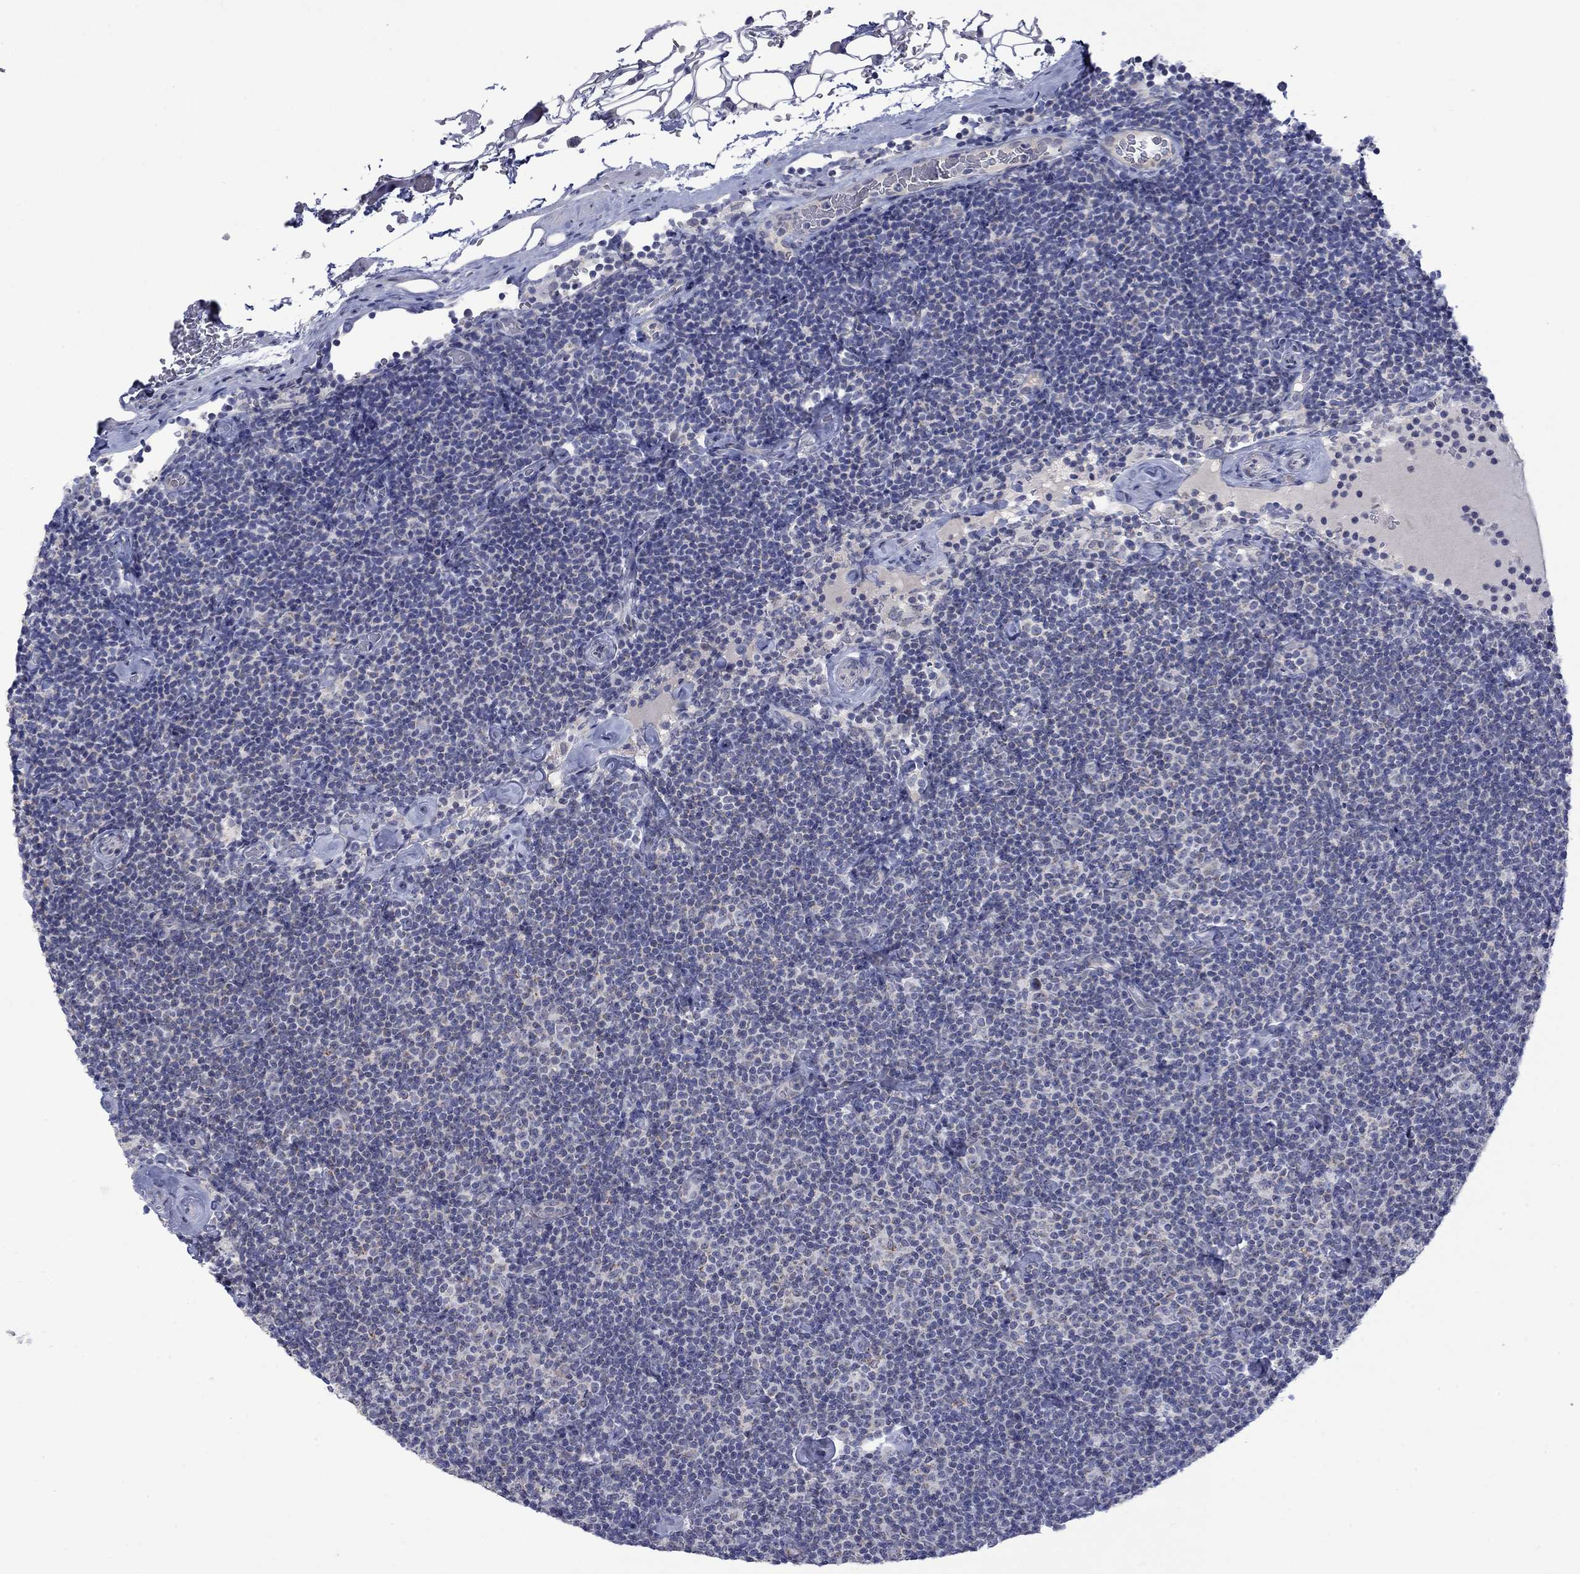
{"staining": {"intensity": "negative", "quantity": "none", "location": "none"}, "tissue": "lymphoma", "cell_type": "Tumor cells", "image_type": "cancer", "snomed": [{"axis": "morphology", "description": "Malignant lymphoma, non-Hodgkin's type, Low grade"}, {"axis": "topography", "description": "Lymph node"}], "caption": "Immunohistochemistry (IHC) micrograph of neoplastic tissue: human lymphoma stained with DAB (3,3'-diaminobenzidine) reveals no significant protein positivity in tumor cells. Nuclei are stained in blue.", "gene": "KCNJ16", "patient": {"sex": "male", "age": 81}}